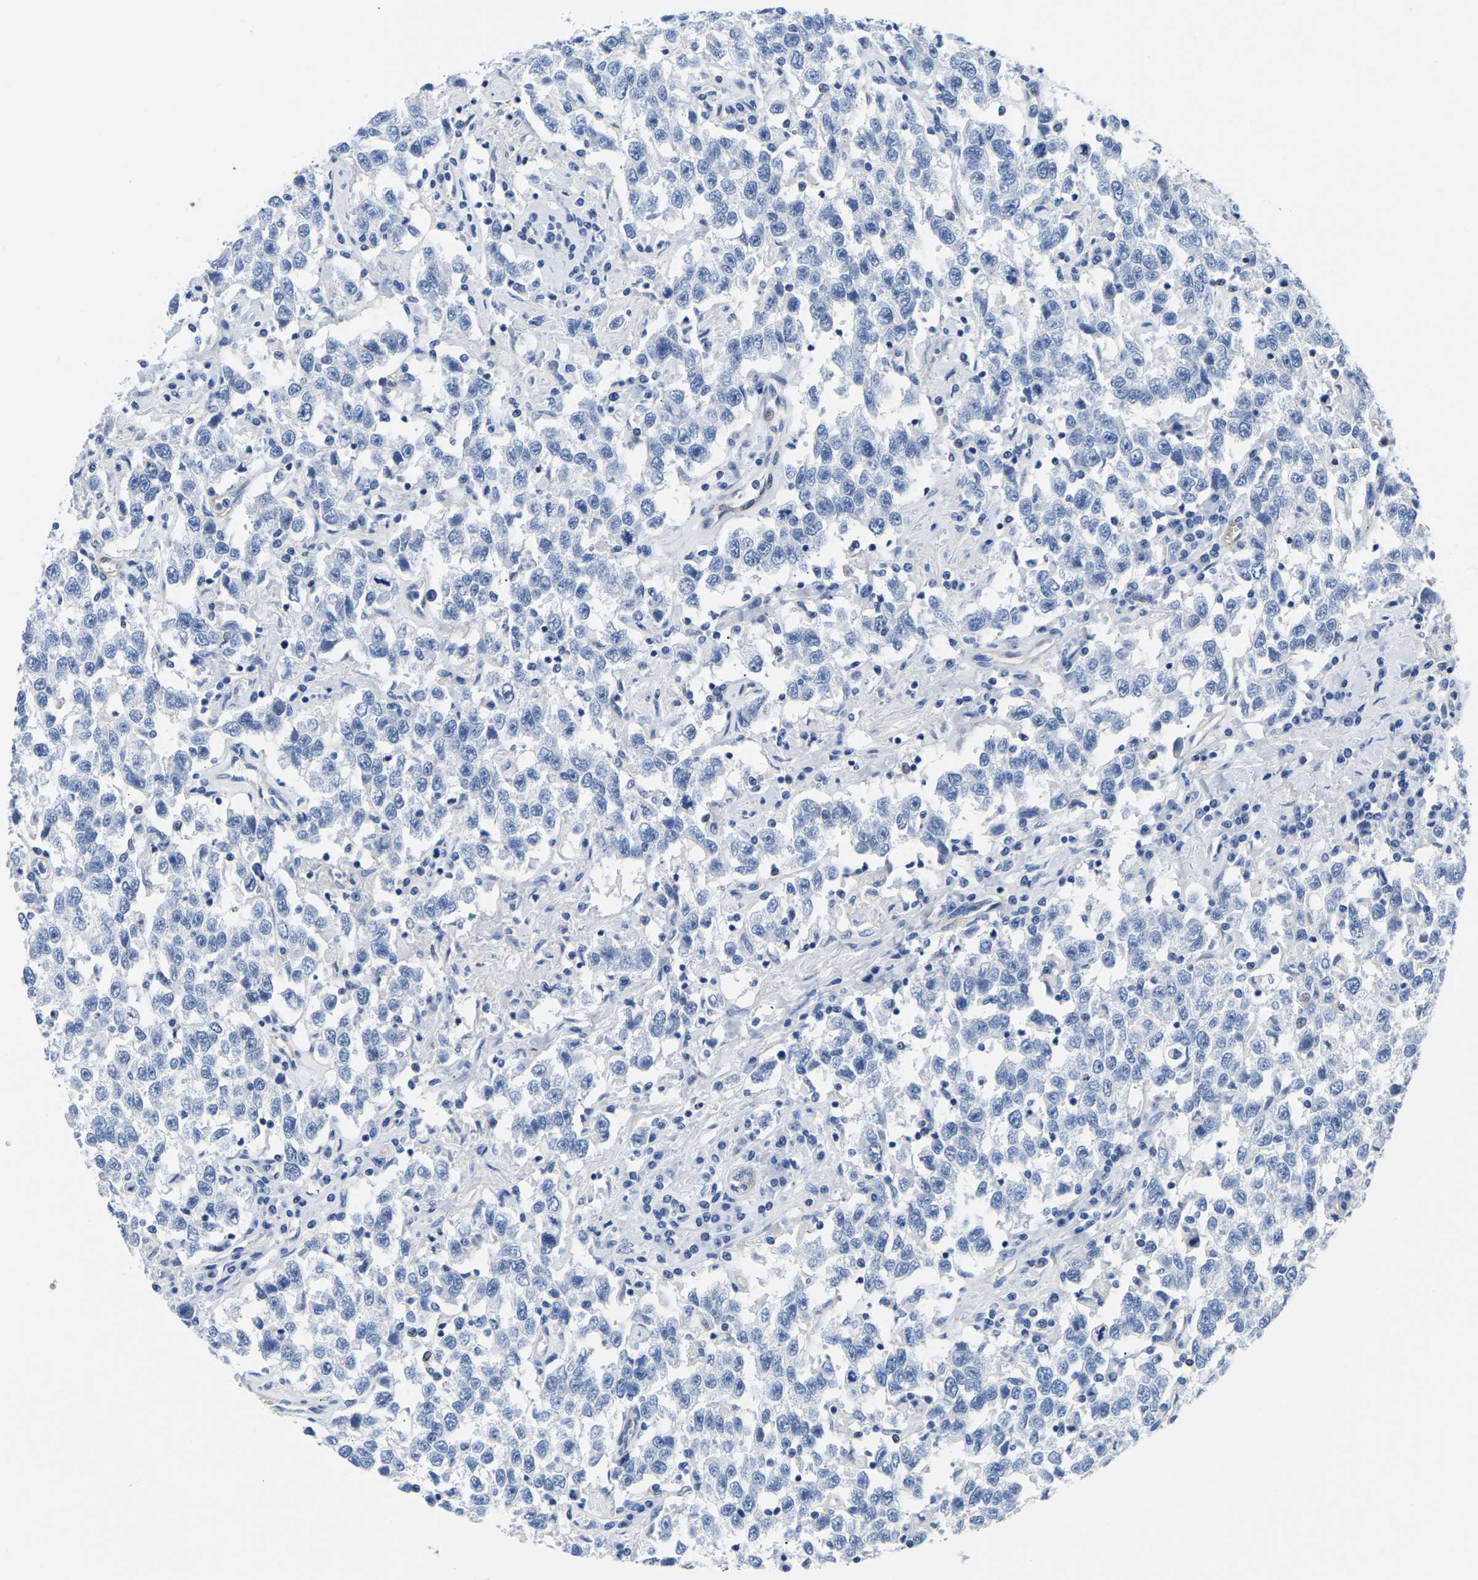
{"staining": {"intensity": "negative", "quantity": "none", "location": "none"}, "tissue": "testis cancer", "cell_type": "Tumor cells", "image_type": "cancer", "snomed": [{"axis": "morphology", "description": "Seminoma, NOS"}, {"axis": "topography", "description": "Testis"}], "caption": "Image shows no protein expression in tumor cells of seminoma (testis) tissue. (Stains: DAB IHC with hematoxylin counter stain, Microscopy: brightfield microscopy at high magnification).", "gene": "UPK3A", "patient": {"sex": "male", "age": 41}}